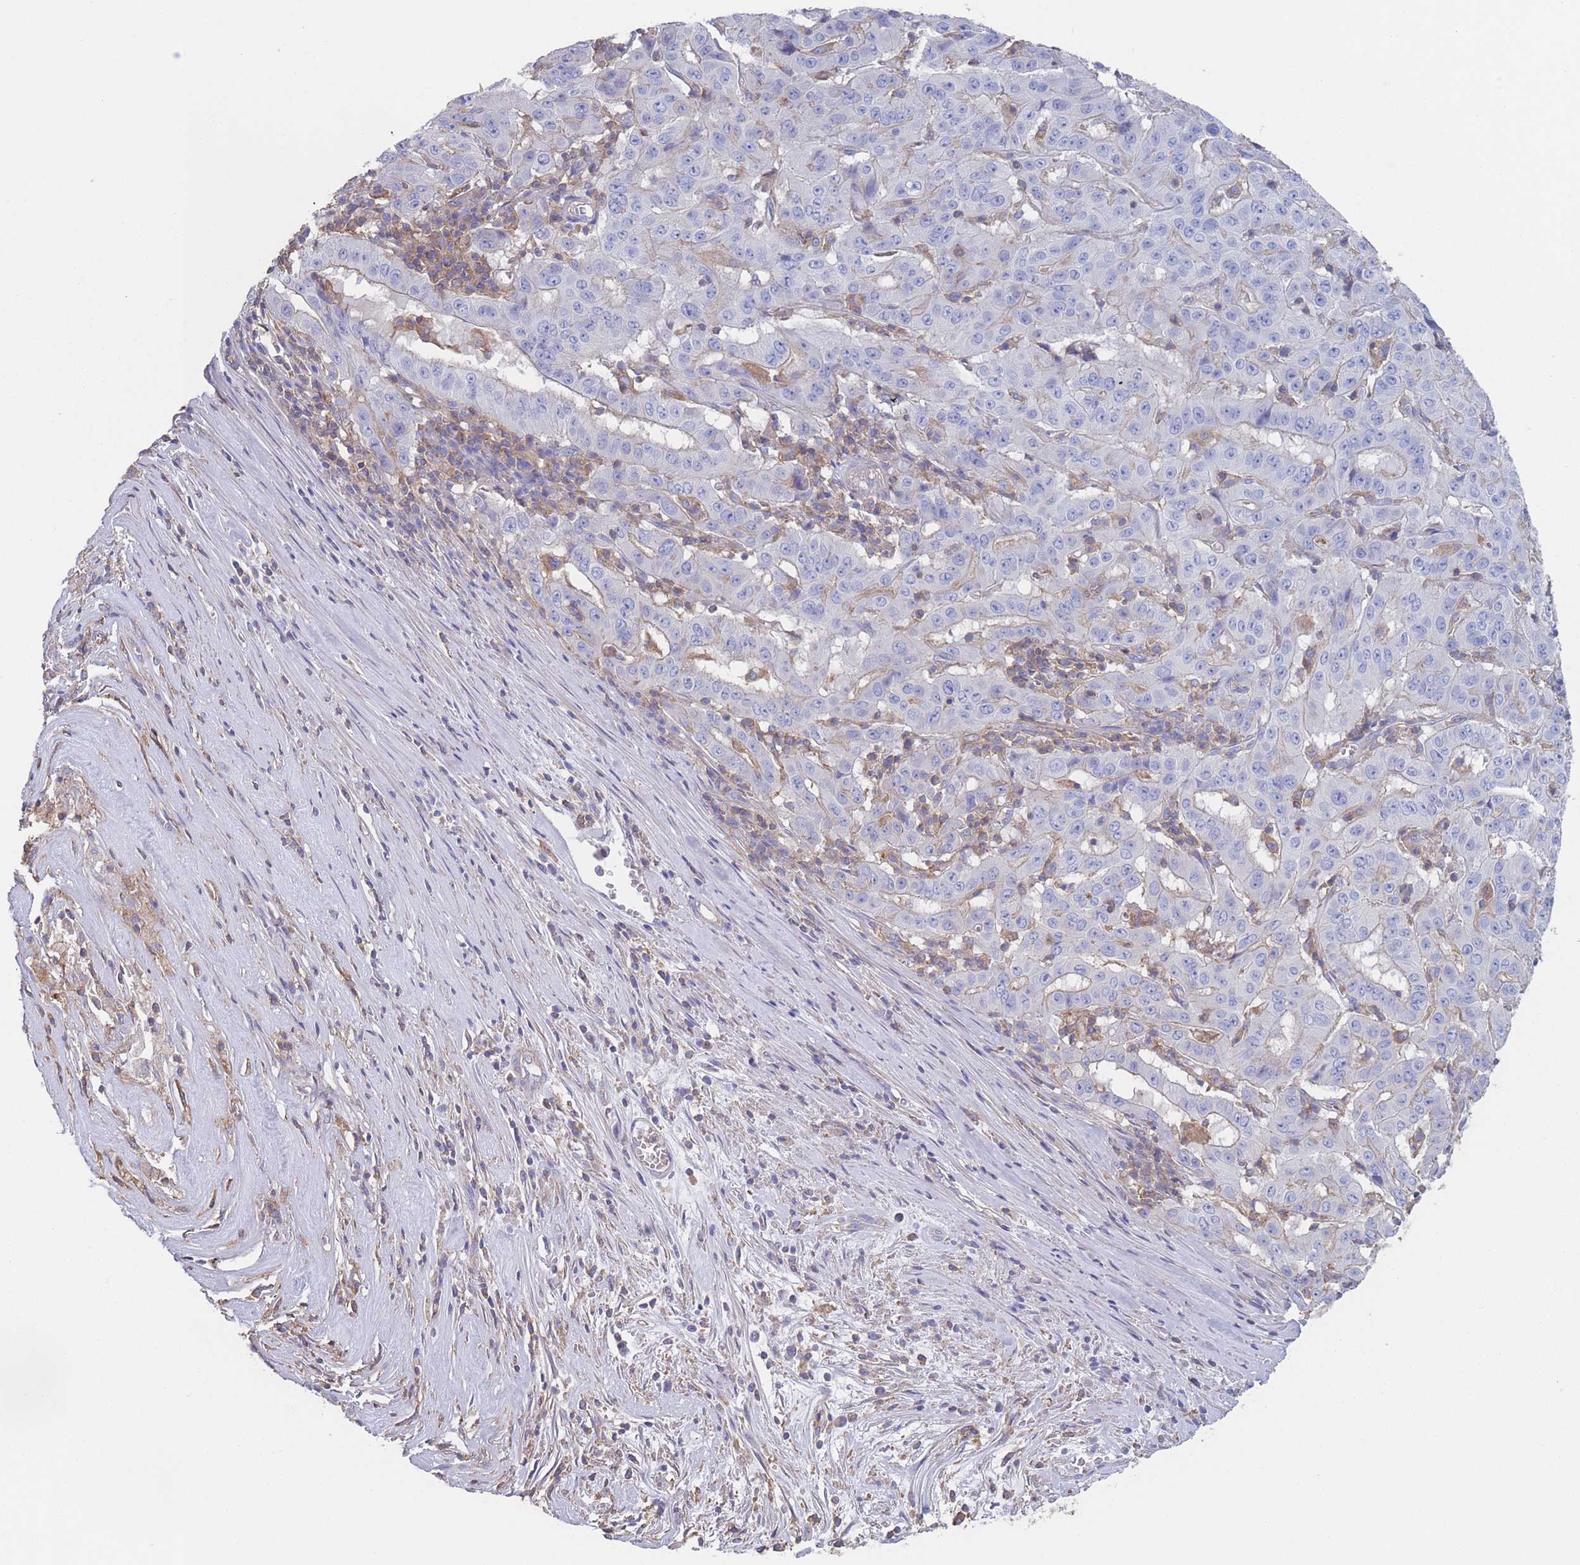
{"staining": {"intensity": "weak", "quantity": "<25%", "location": "cytoplasmic/membranous"}, "tissue": "pancreatic cancer", "cell_type": "Tumor cells", "image_type": "cancer", "snomed": [{"axis": "morphology", "description": "Adenocarcinoma, NOS"}, {"axis": "topography", "description": "Pancreas"}], "caption": "Pancreatic cancer stained for a protein using IHC demonstrates no staining tumor cells.", "gene": "ADH1A", "patient": {"sex": "male", "age": 63}}